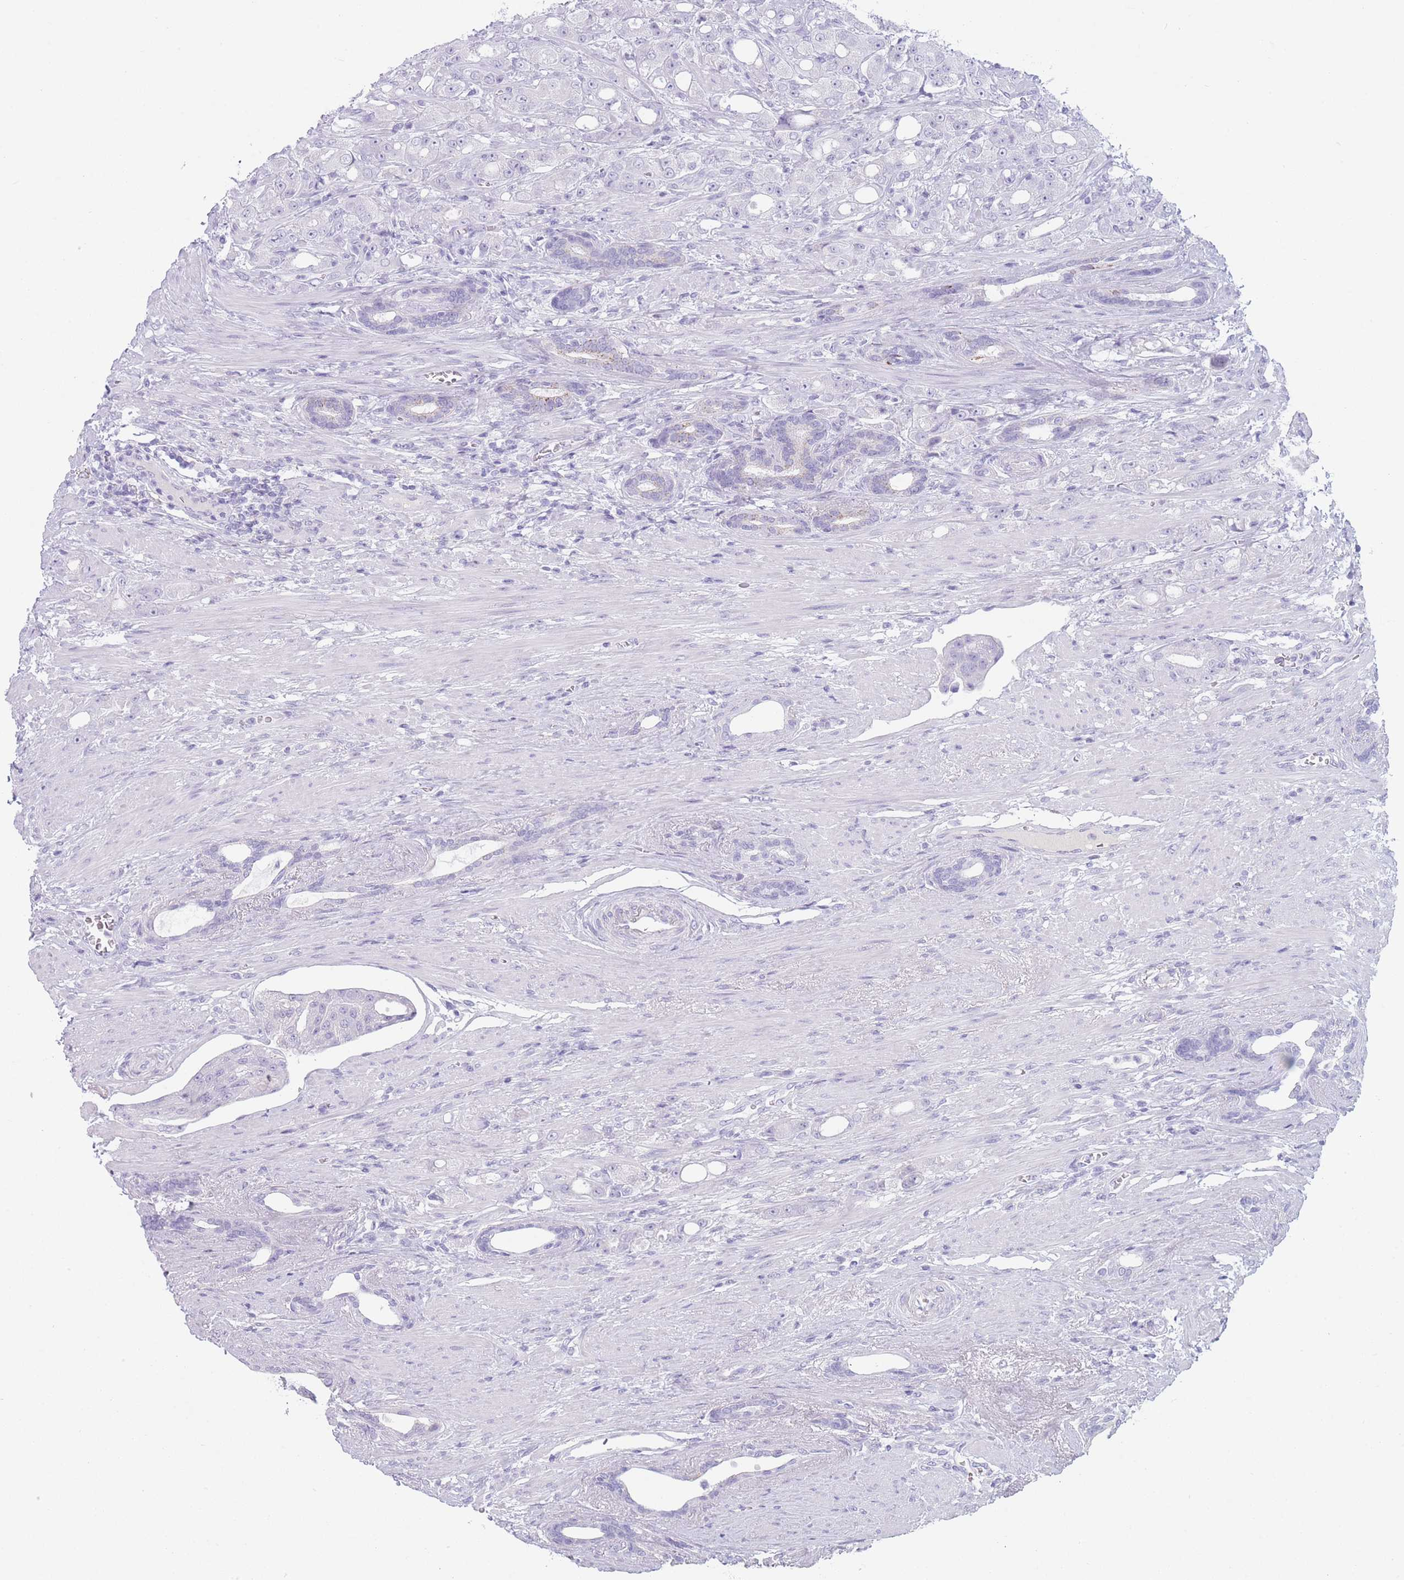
{"staining": {"intensity": "negative", "quantity": "none", "location": "none"}, "tissue": "prostate cancer", "cell_type": "Tumor cells", "image_type": "cancer", "snomed": [{"axis": "morphology", "description": "Adenocarcinoma, High grade"}, {"axis": "topography", "description": "Prostate"}], "caption": "Photomicrograph shows no protein expression in tumor cells of prostate cancer tissue.", "gene": "GPR12", "patient": {"sex": "male", "age": 69}}